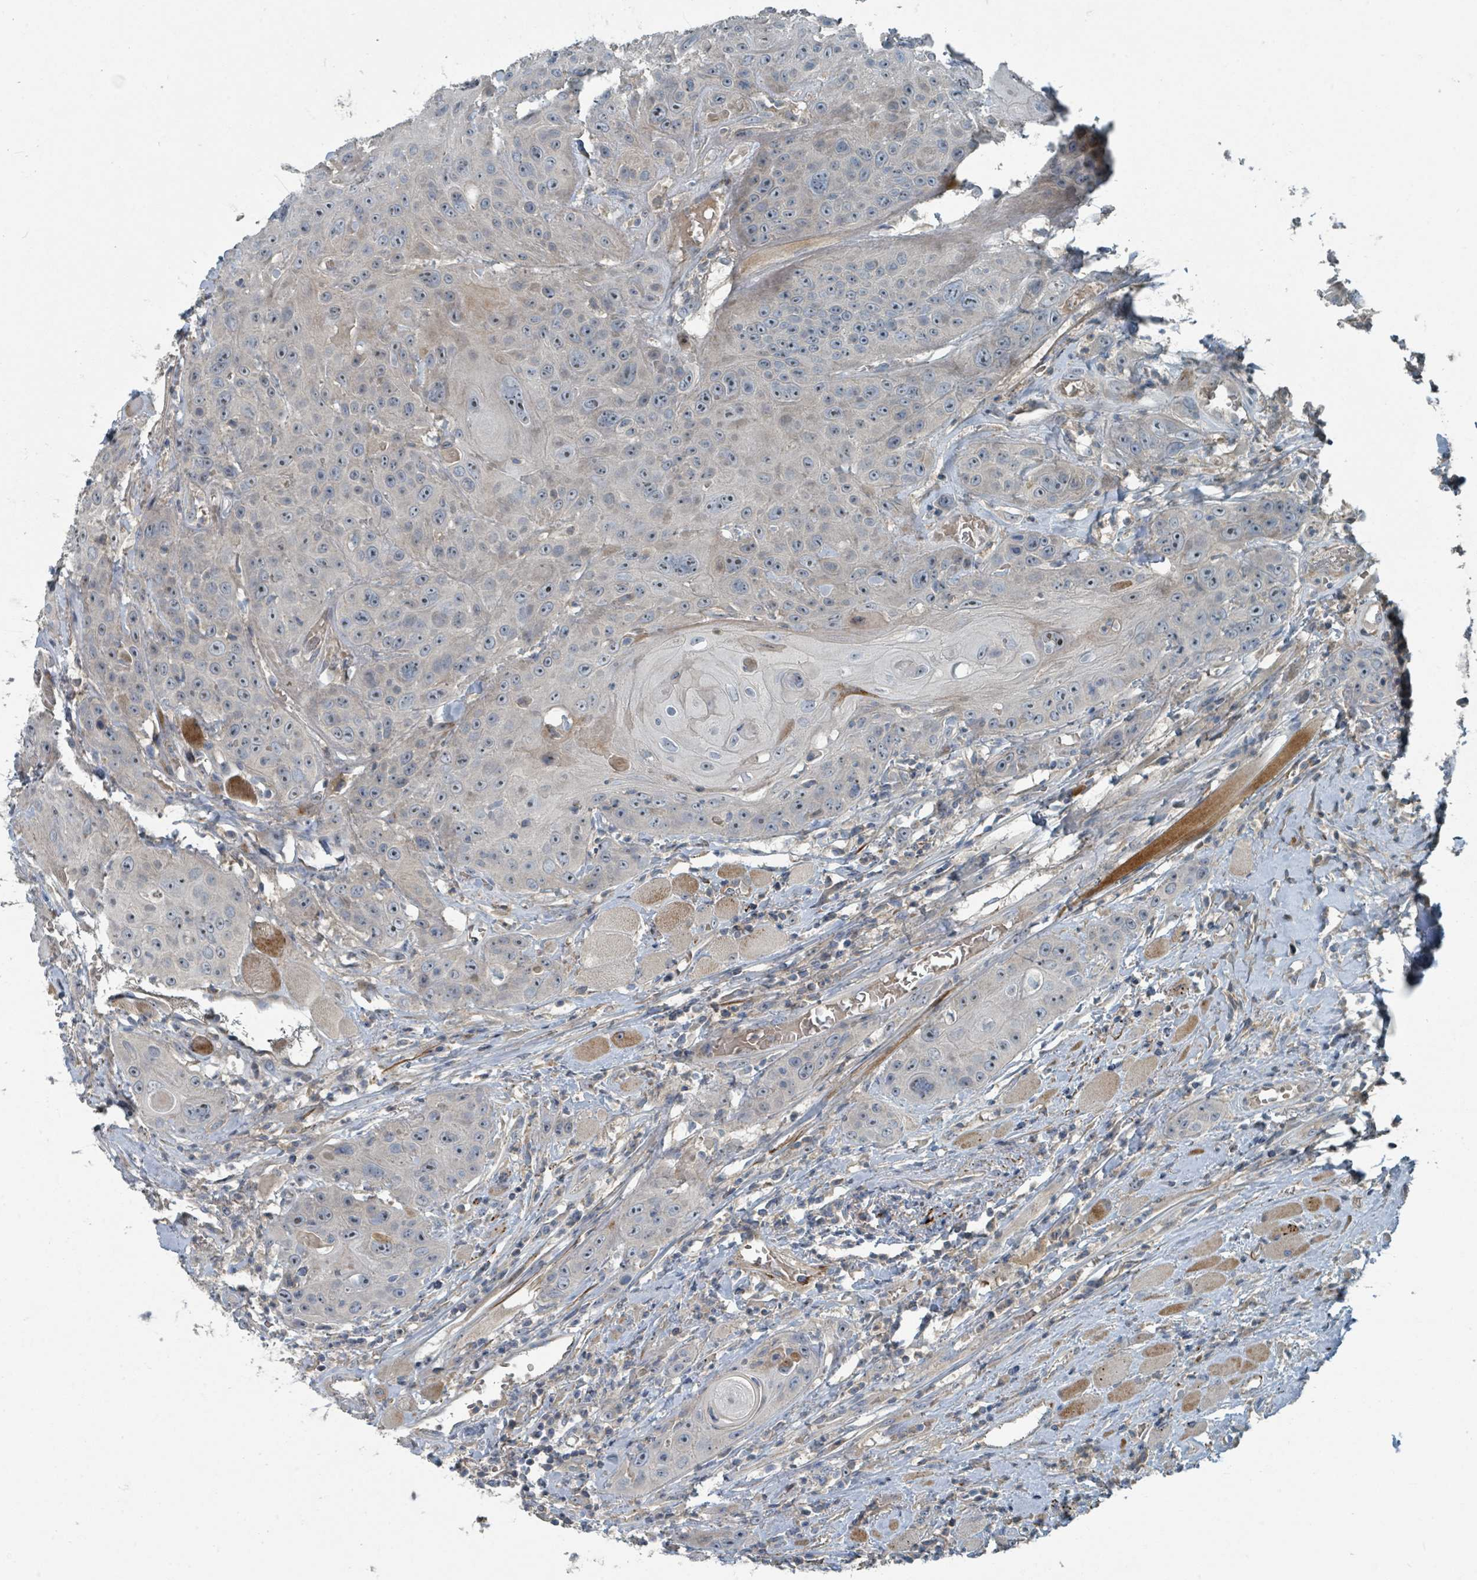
{"staining": {"intensity": "weak", "quantity": "<25%", "location": "cytoplasmic/membranous"}, "tissue": "head and neck cancer", "cell_type": "Tumor cells", "image_type": "cancer", "snomed": [{"axis": "morphology", "description": "Squamous cell carcinoma, NOS"}, {"axis": "topography", "description": "Head-Neck"}], "caption": "Head and neck cancer was stained to show a protein in brown. There is no significant staining in tumor cells.", "gene": "SLC44A5", "patient": {"sex": "female", "age": 59}}